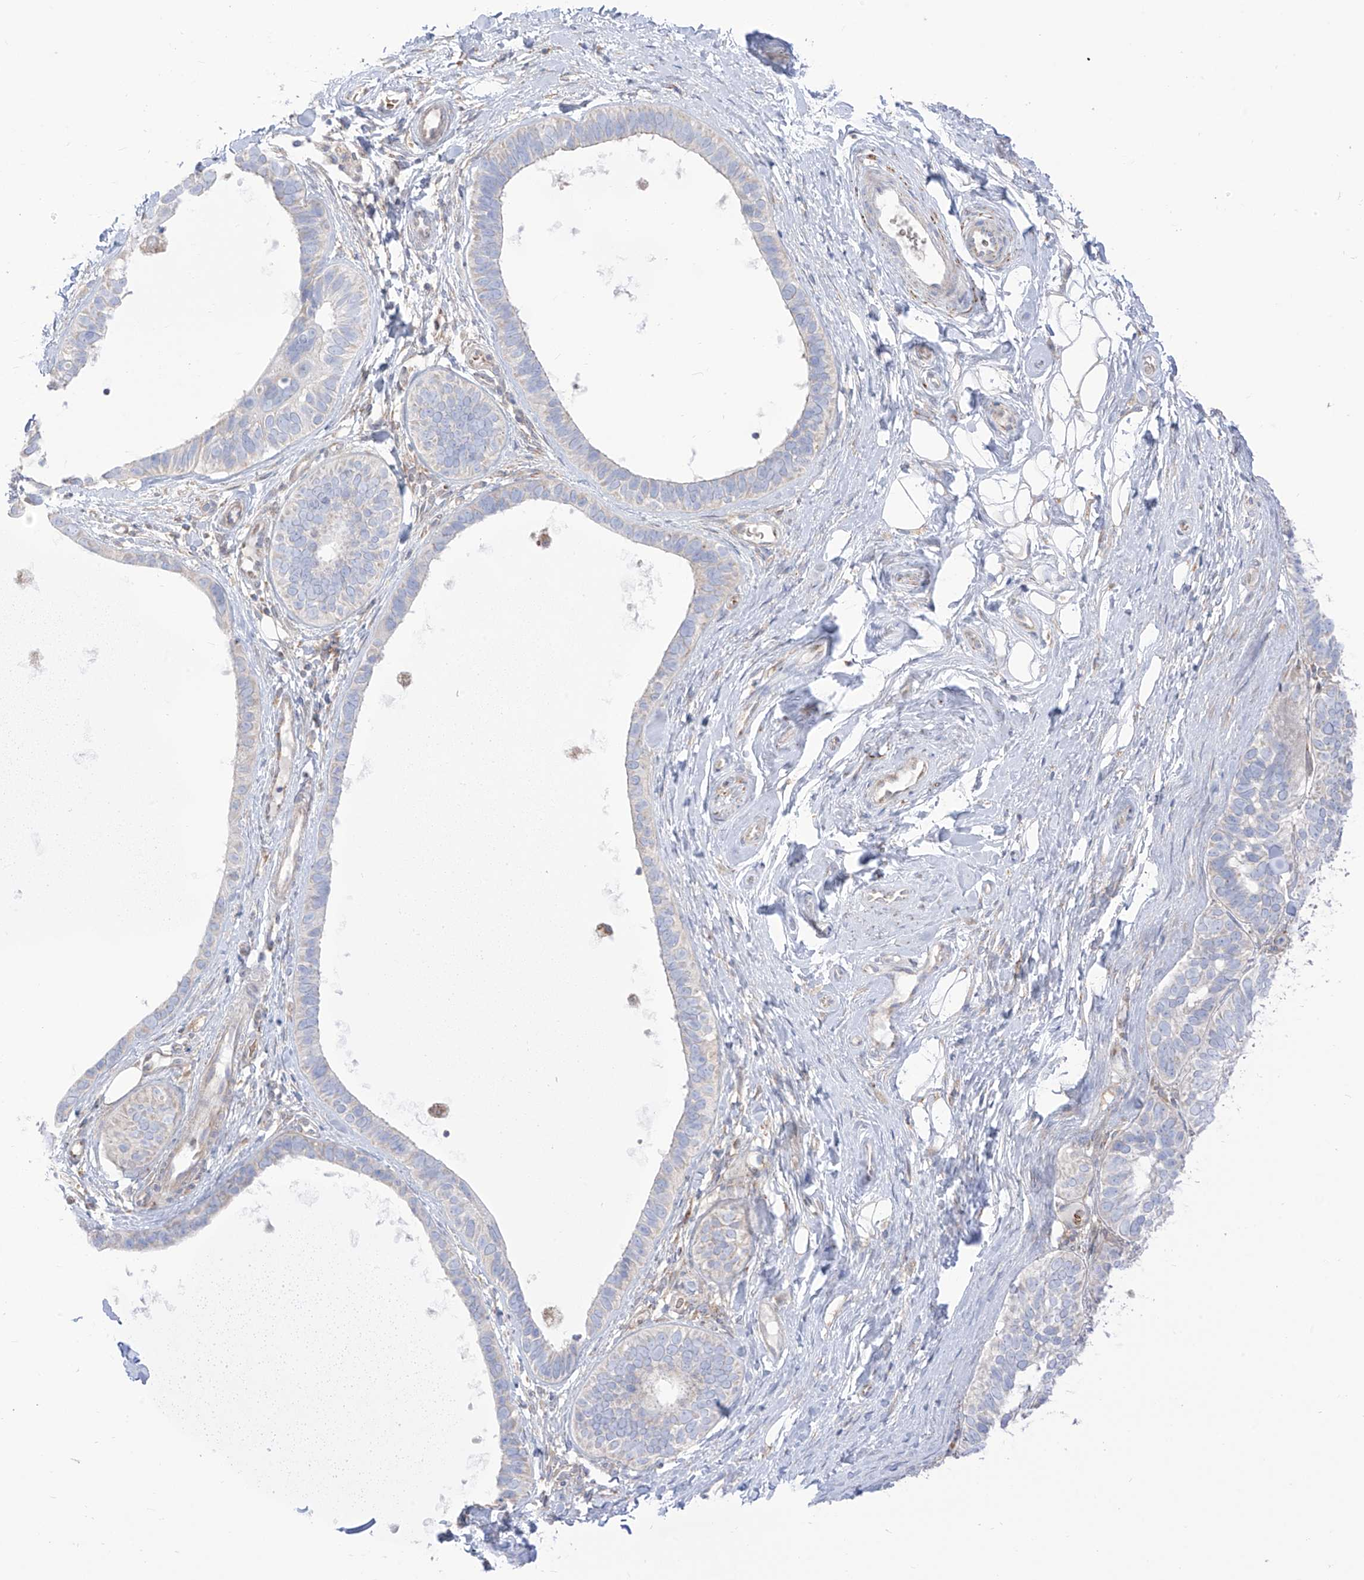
{"staining": {"intensity": "negative", "quantity": "none", "location": "none"}, "tissue": "skin cancer", "cell_type": "Tumor cells", "image_type": "cancer", "snomed": [{"axis": "morphology", "description": "Basal cell carcinoma"}, {"axis": "topography", "description": "Skin"}], "caption": "Tumor cells show no significant expression in basal cell carcinoma (skin). (Immunohistochemistry (ihc), brightfield microscopy, high magnification).", "gene": "ARHGEF40", "patient": {"sex": "male", "age": 62}}